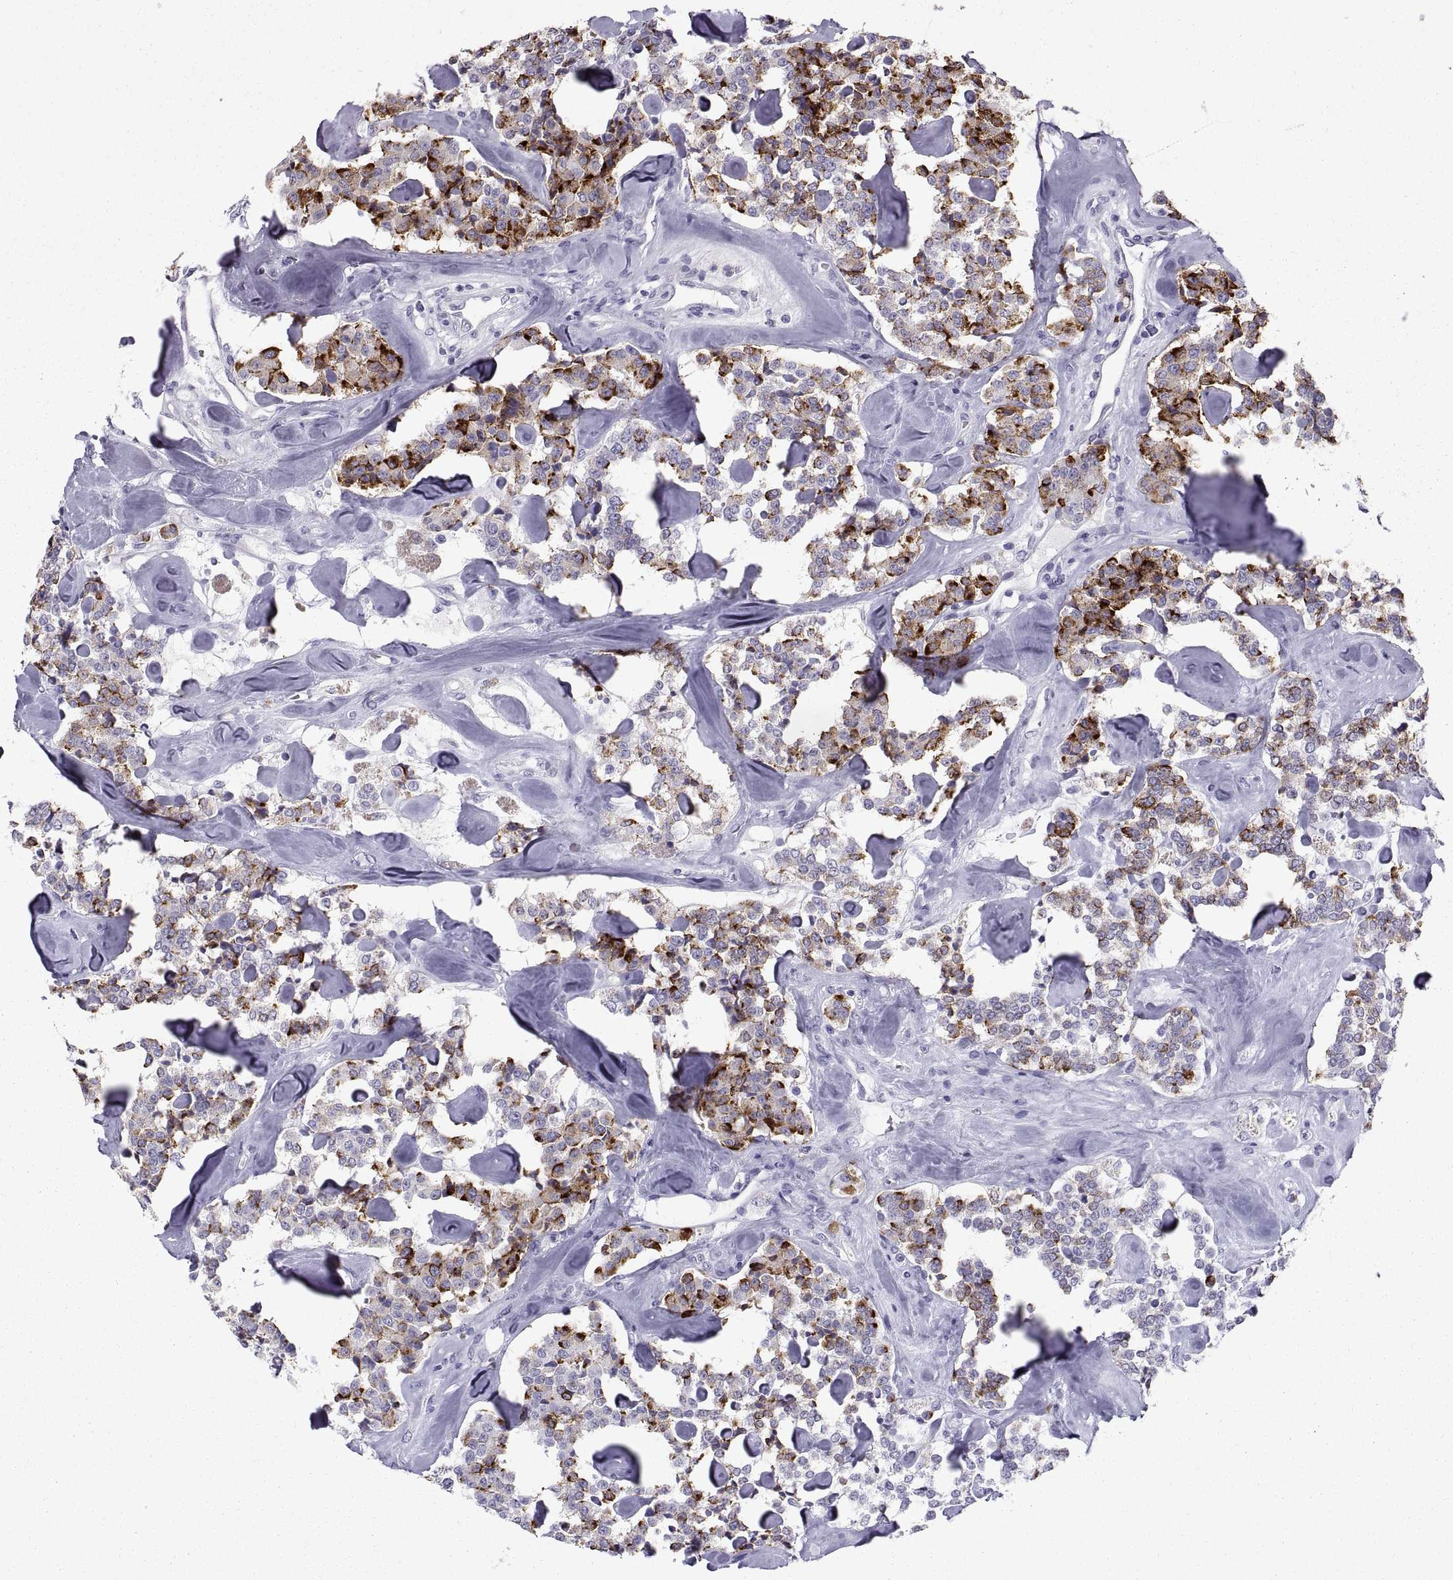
{"staining": {"intensity": "strong", "quantity": "25%-75%", "location": "cytoplasmic/membranous"}, "tissue": "carcinoid", "cell_type": "Tumor cells", "image_type": "cancer", "snomed": [{"axis": "morphology", "description": "Carcinoid, malignant, NOS"}, {"axis": "topography", "description": "Pancreas"}], "caption": "DAB immunohistochemical staining of malignant carcinoid reveals strong cytoplasmic/membranous protein positivity in approximately 25%-75% of tumor cells.", "gene": "PCSK1N", "patient": {"sex": "male", "age": 41}}